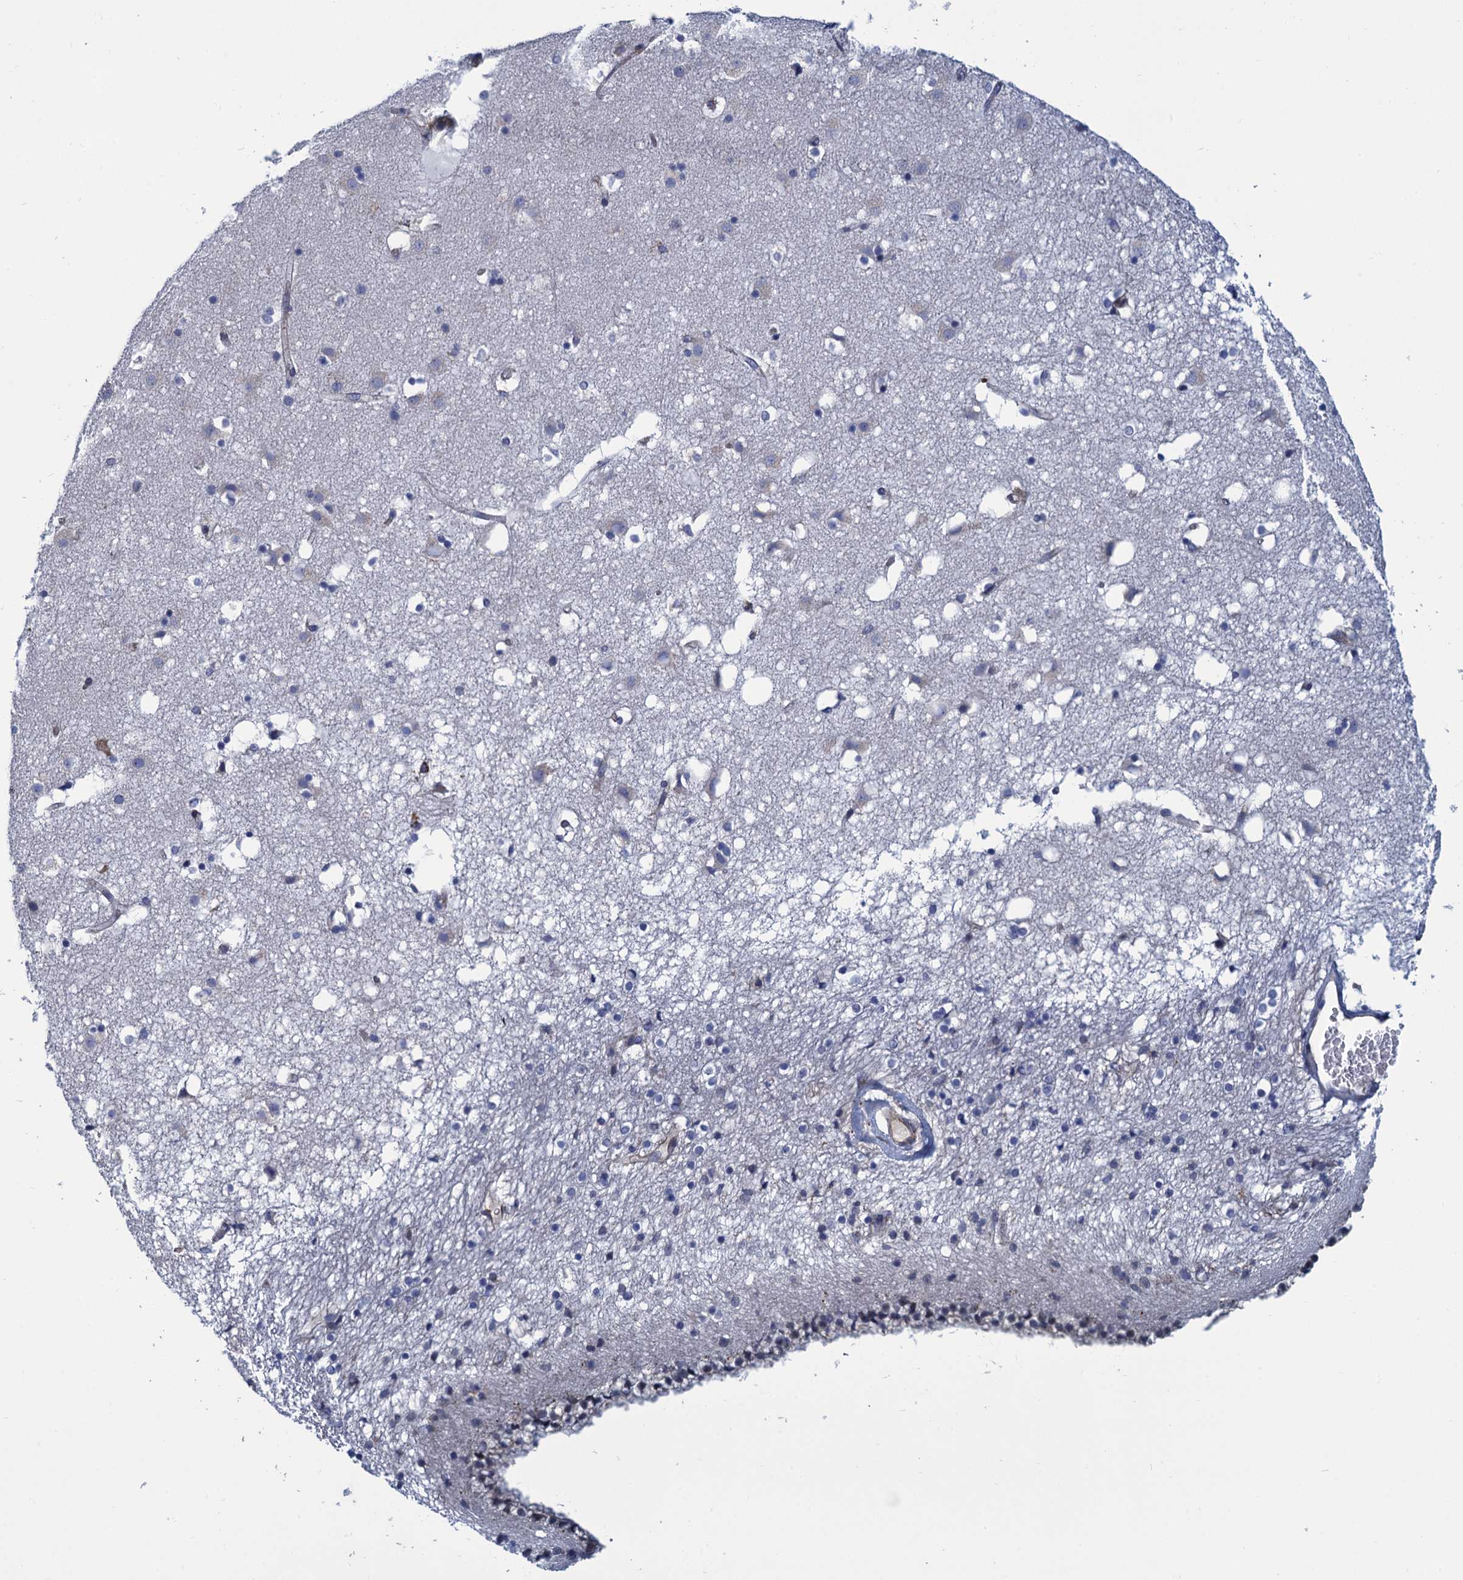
{"staining": {"intensity": "negative", "quantity": "none", "location": "none"}, "tissue": "caudate", "cell_type": "Glial cells", "image_type": "normal", "snomed": [{"axis": "morphology", "description": "Normal tissue, NOS"}, {"axis": "topography", "description": "Lateral ventricle wall"}], "caption": "Glial cells are negative for brown protein staining in normal caudate.", "gene": "DNHD1", "patient": {"sex": "male", "age": 70}}